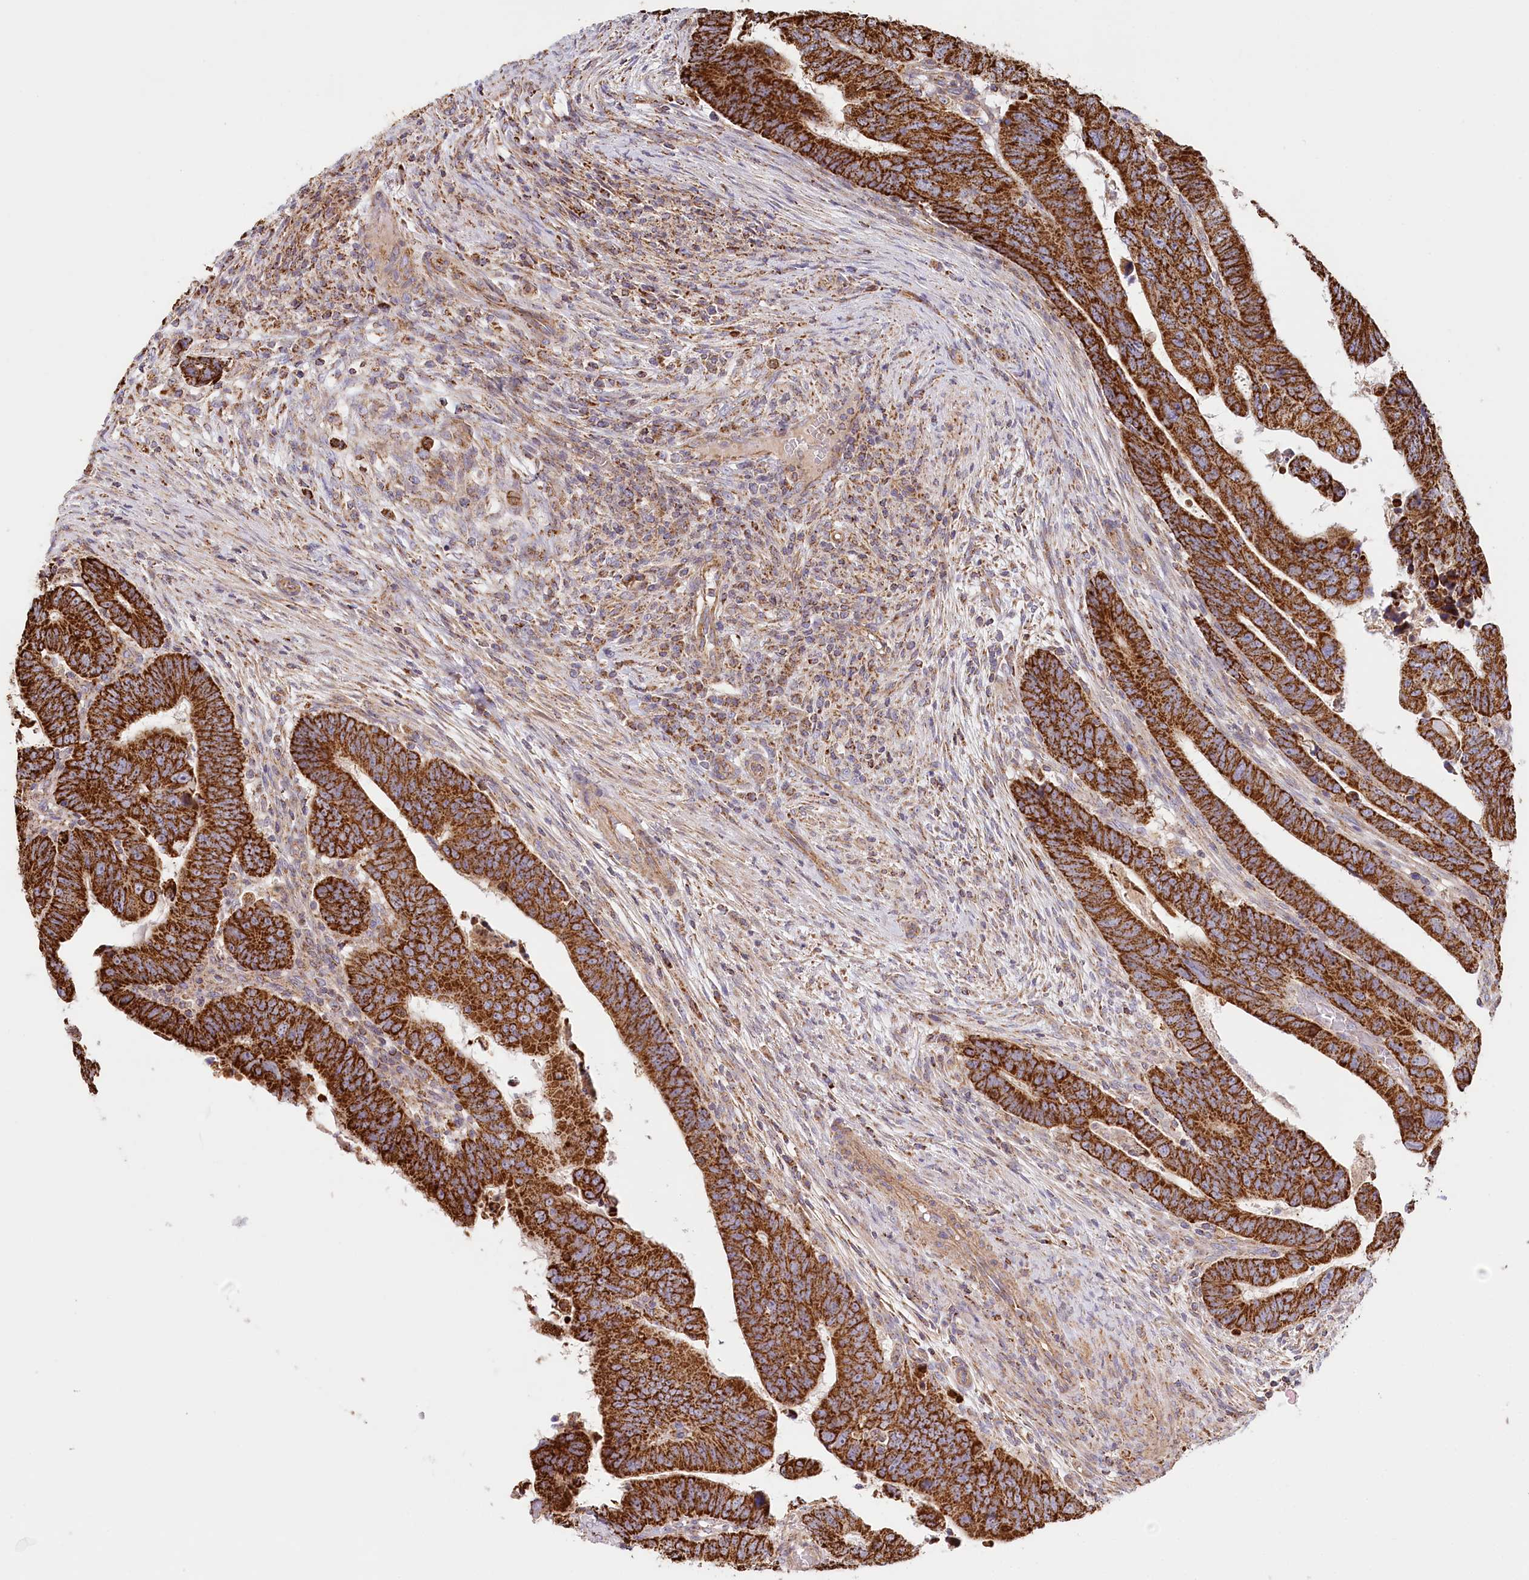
{"staining": {"intensity": "strong", "quantity": ">75%", "location": "cytoplasmic/membranous"}, "tissue": "colorectal cancer", "cell_type": "Tumor cells", "image_type": "cancer", "snomed": [{"axis": "morphology", "description": "Normal tissue, NOS"}, {"axis": "morphology", "description": "Adenocarcinoma, NOS"}, {"axis": "topography", "description": "Rectum"}], "caption": "A histopathology image of human colorectal cancer (adenocarcinoma) stained for a protein demonstrates strong cytoplasmic/membranous brown staining in tumor cells. (brown staining indicates protein expression, while blue staining denotes nuclei).", "gene": "UMPS", "patient": {"sex": "female", "age": 65}}